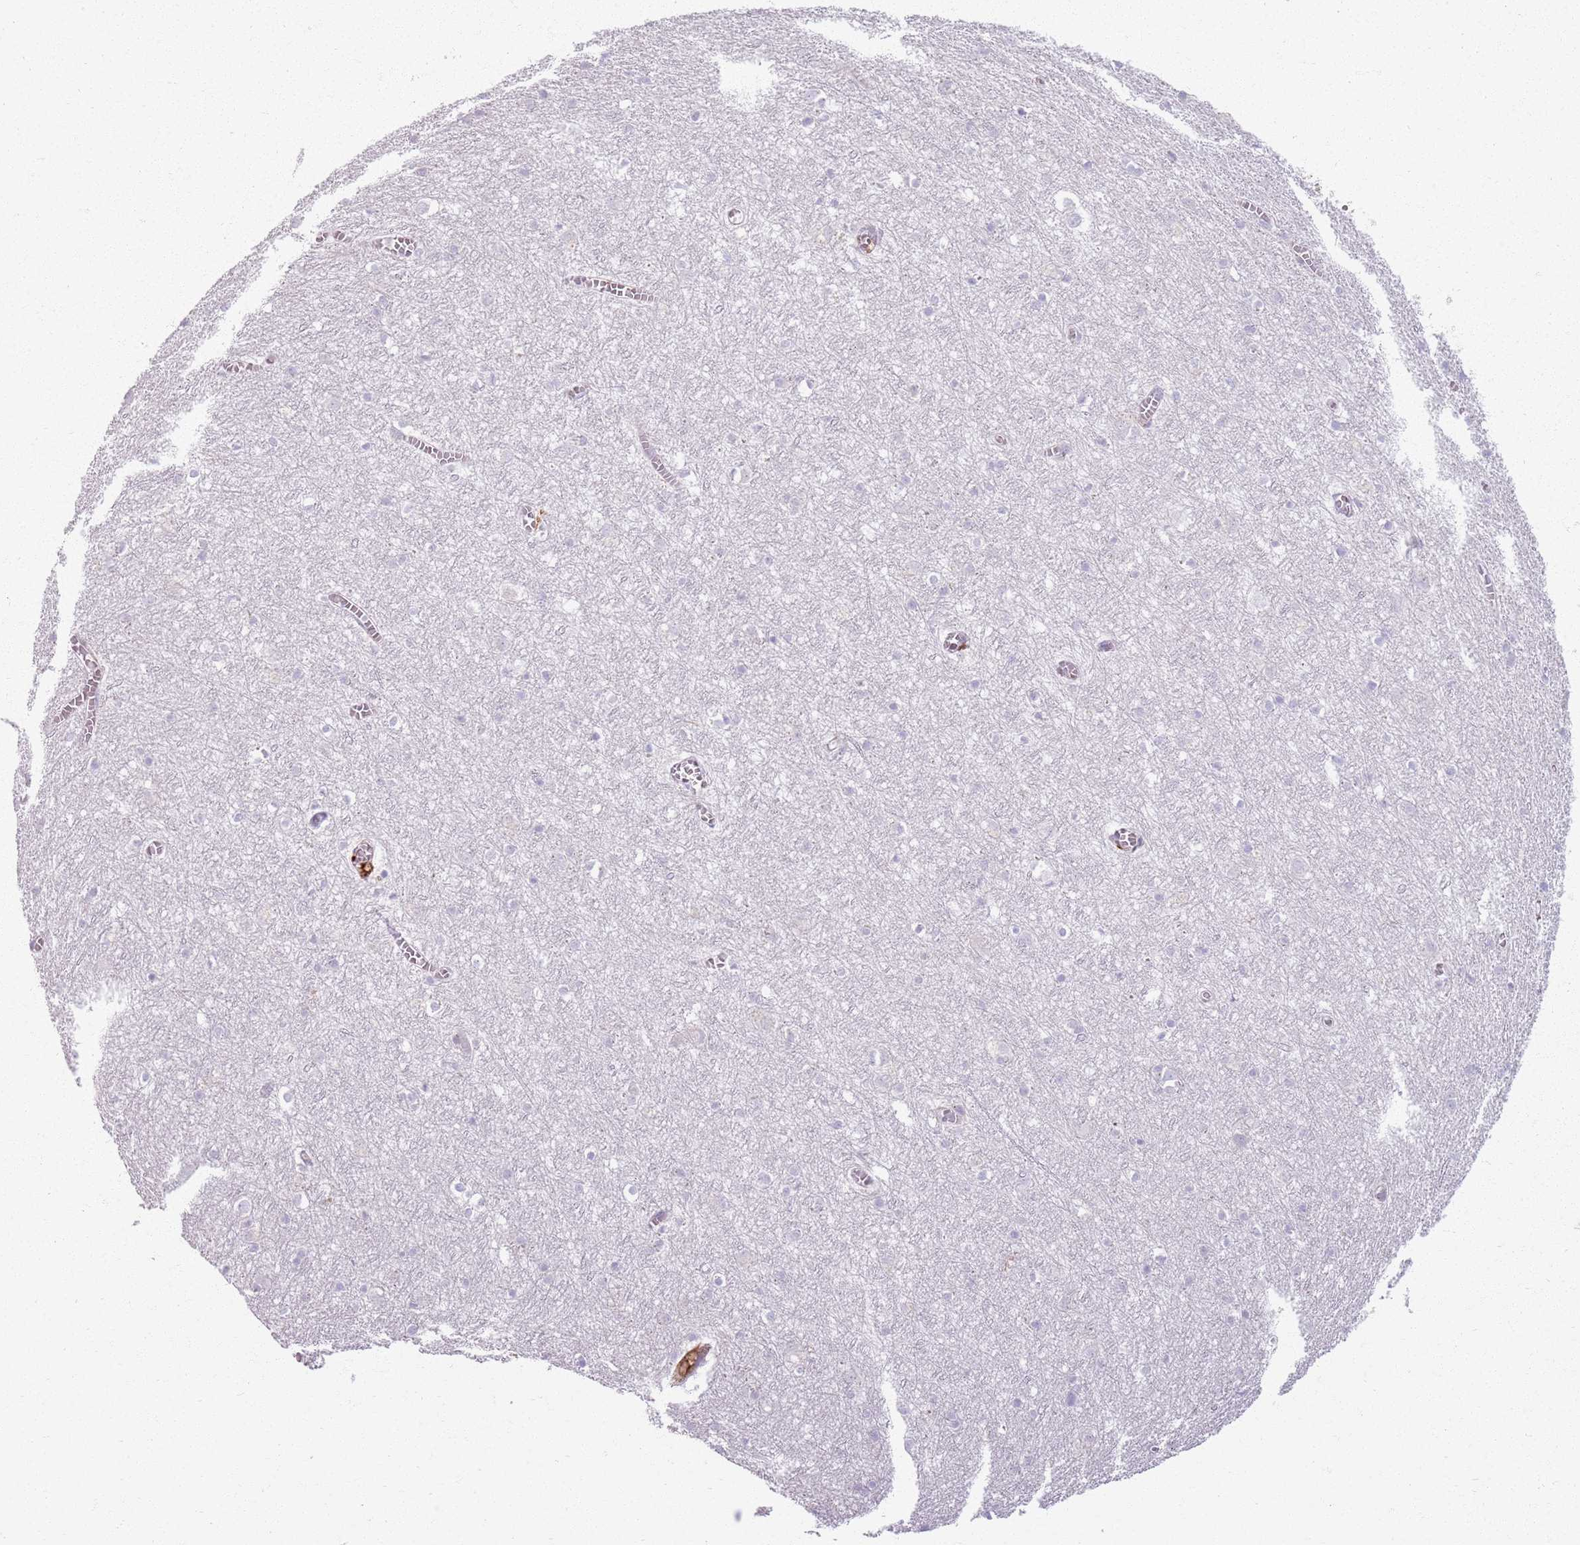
{"staining": {"intensity": "negative", "quantity": "none", "location": "none"}, "tissue": "cerebral cortex", "cell_type": "Endothelial cells", "image_type": "normal", "snomed": [{"axis": "morphology", "description": "Normal tissue, NOS"}, {"axis": "topography", "description": "Cerebral cortex"}], "caption": "Immunohistochemistry (IHC) of normal cerebral cortex reveals no positivity in endothelial cells. (Stains: DAB (3,3'-diaminobenzidine) IHC with hematoxylin counter stain, Microscopy: brightfield microscopy at high magnification).", "gene": "COLGALT1", "patient": {"sex": "female", "age": 64}}